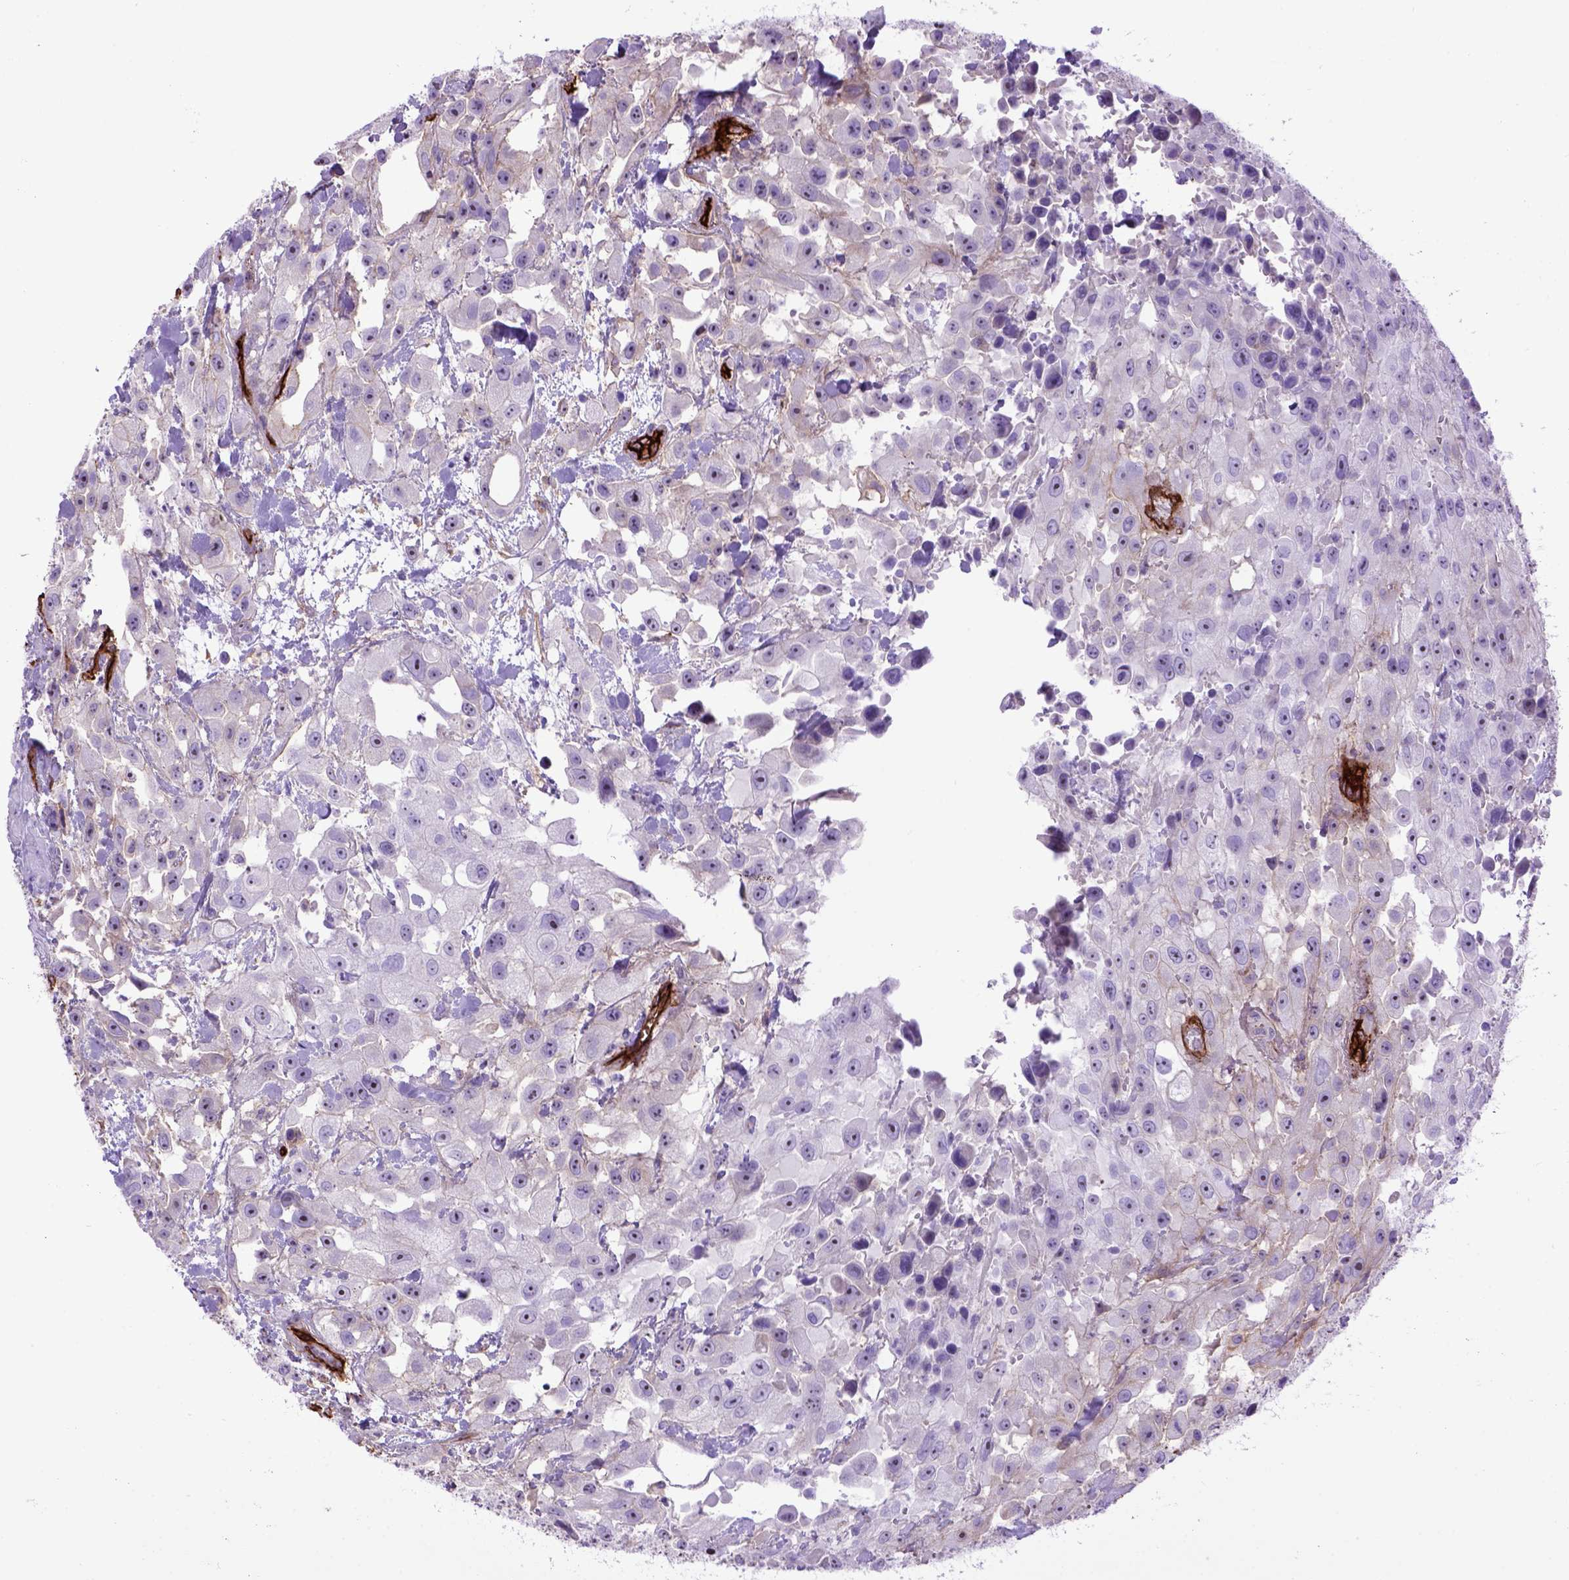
{"staining": {"intensity": "negative", "quantity": "none", "location": "none"}, "tissue": "urothelial cancer", "cell_type": "Tumor cells", "image_type": "cancer", "snomed": [{"axis": "morphology", "description": "Urothelial carcinoma, High grade"}, {"axis": "topography", "description": "Urinary bladder"}], "caption": "High power microscopy histopathology image of an immunohistochemistry (IHC) micrograph of urothelial cancer, revealing no significant expression in tumor cells.", "gene": "ENG", "patient": {"sex": "male", "age": 79}}